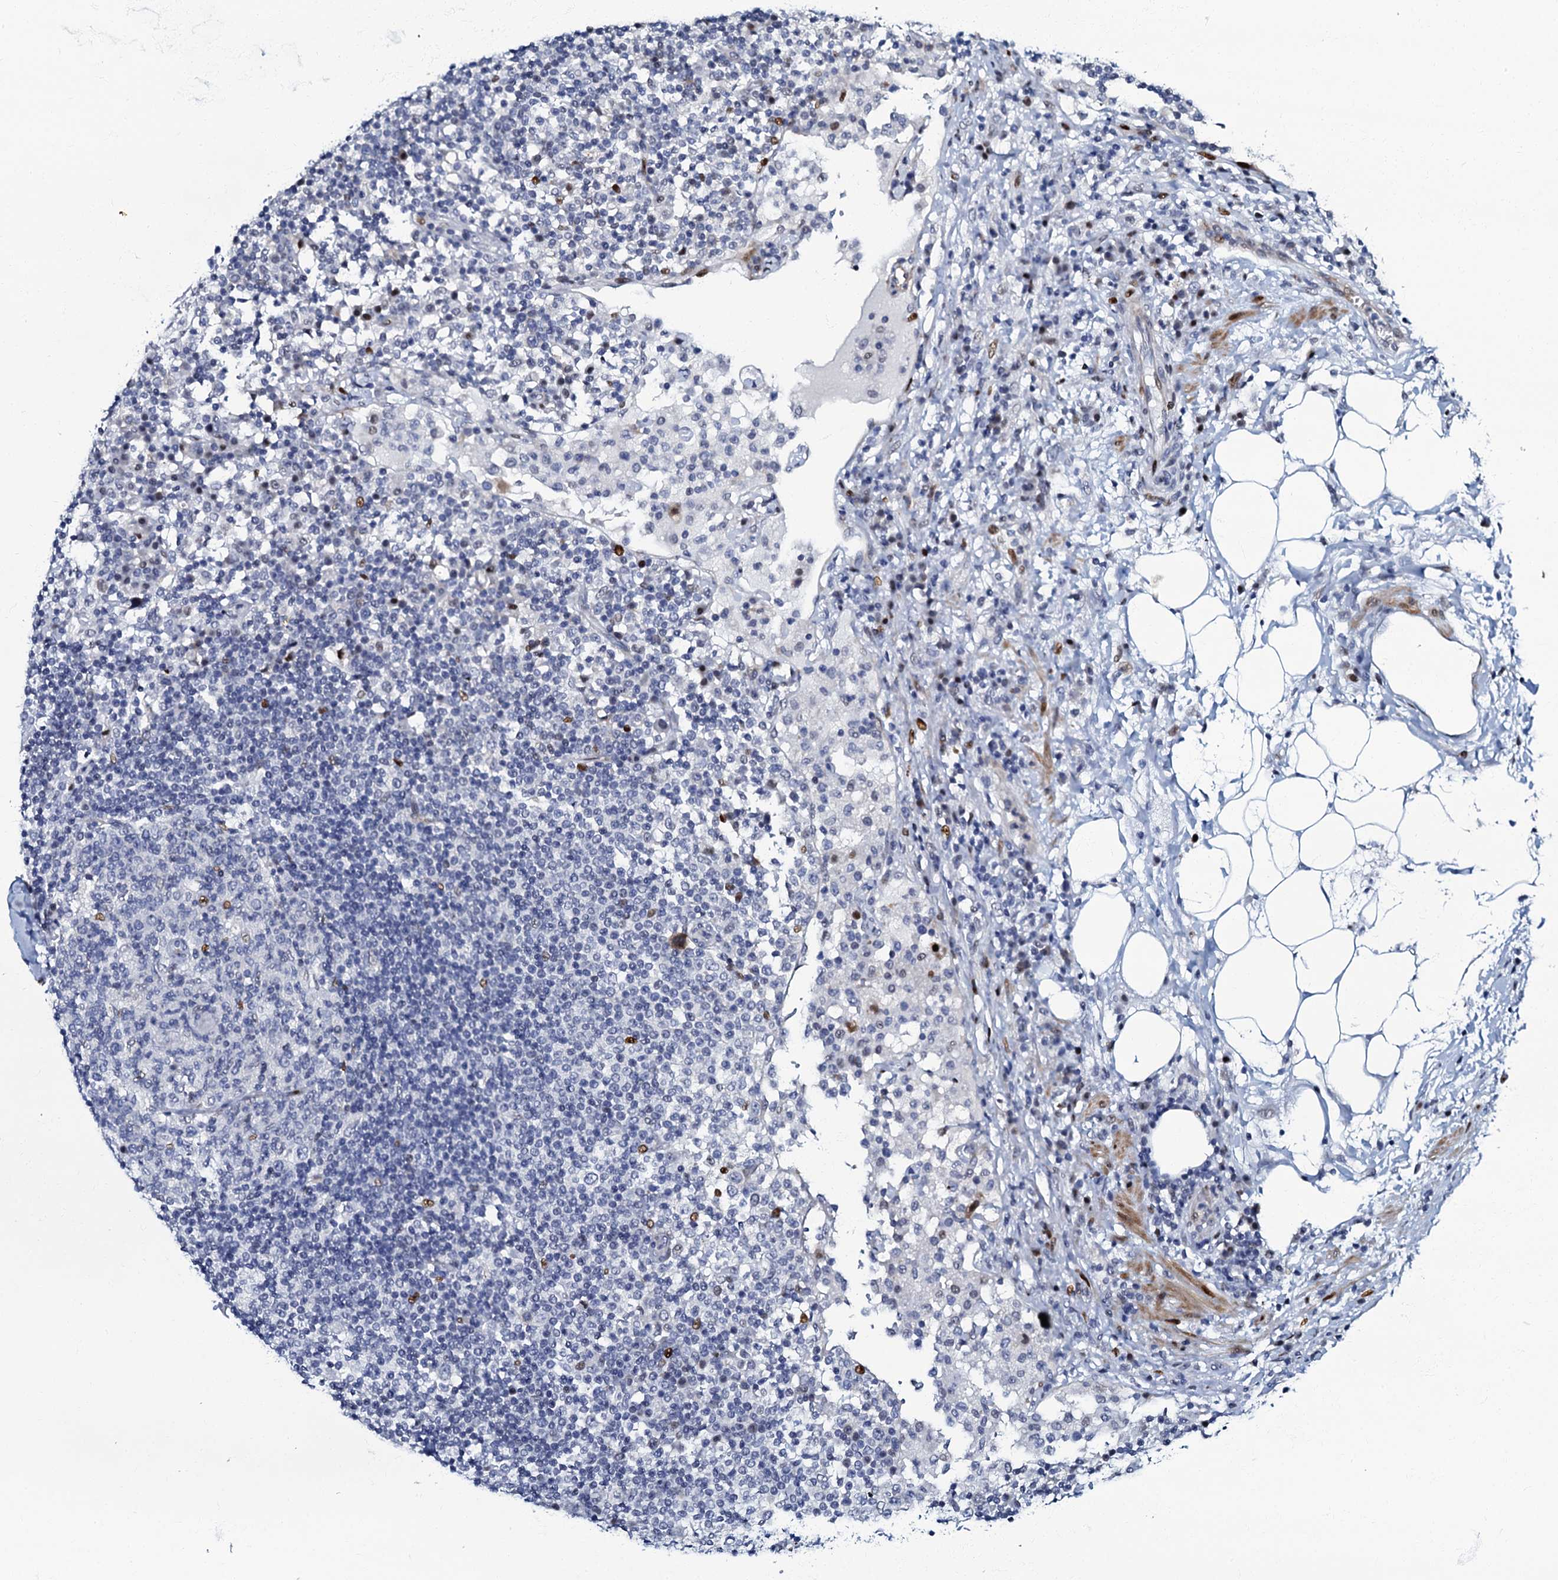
{"staining": {"intensity": "negative", "quantity": "none", "location": "none"}, "tissue": "lymph node", "cell_type": "Germinal center cells", "image_type": "normal", "snomed": [{"axis": "morphology", "description": "Normal tissue, NOS"}, {"axis": "topography", "description": "Lymph node"}], "caption": "A high-resolution image shows immunohistochemistry staining of benign lymph node, which reveals no significant staining in germinal center cells.", "gene": "MFSD5", "patient": {"sex": "female", "age": 53}}